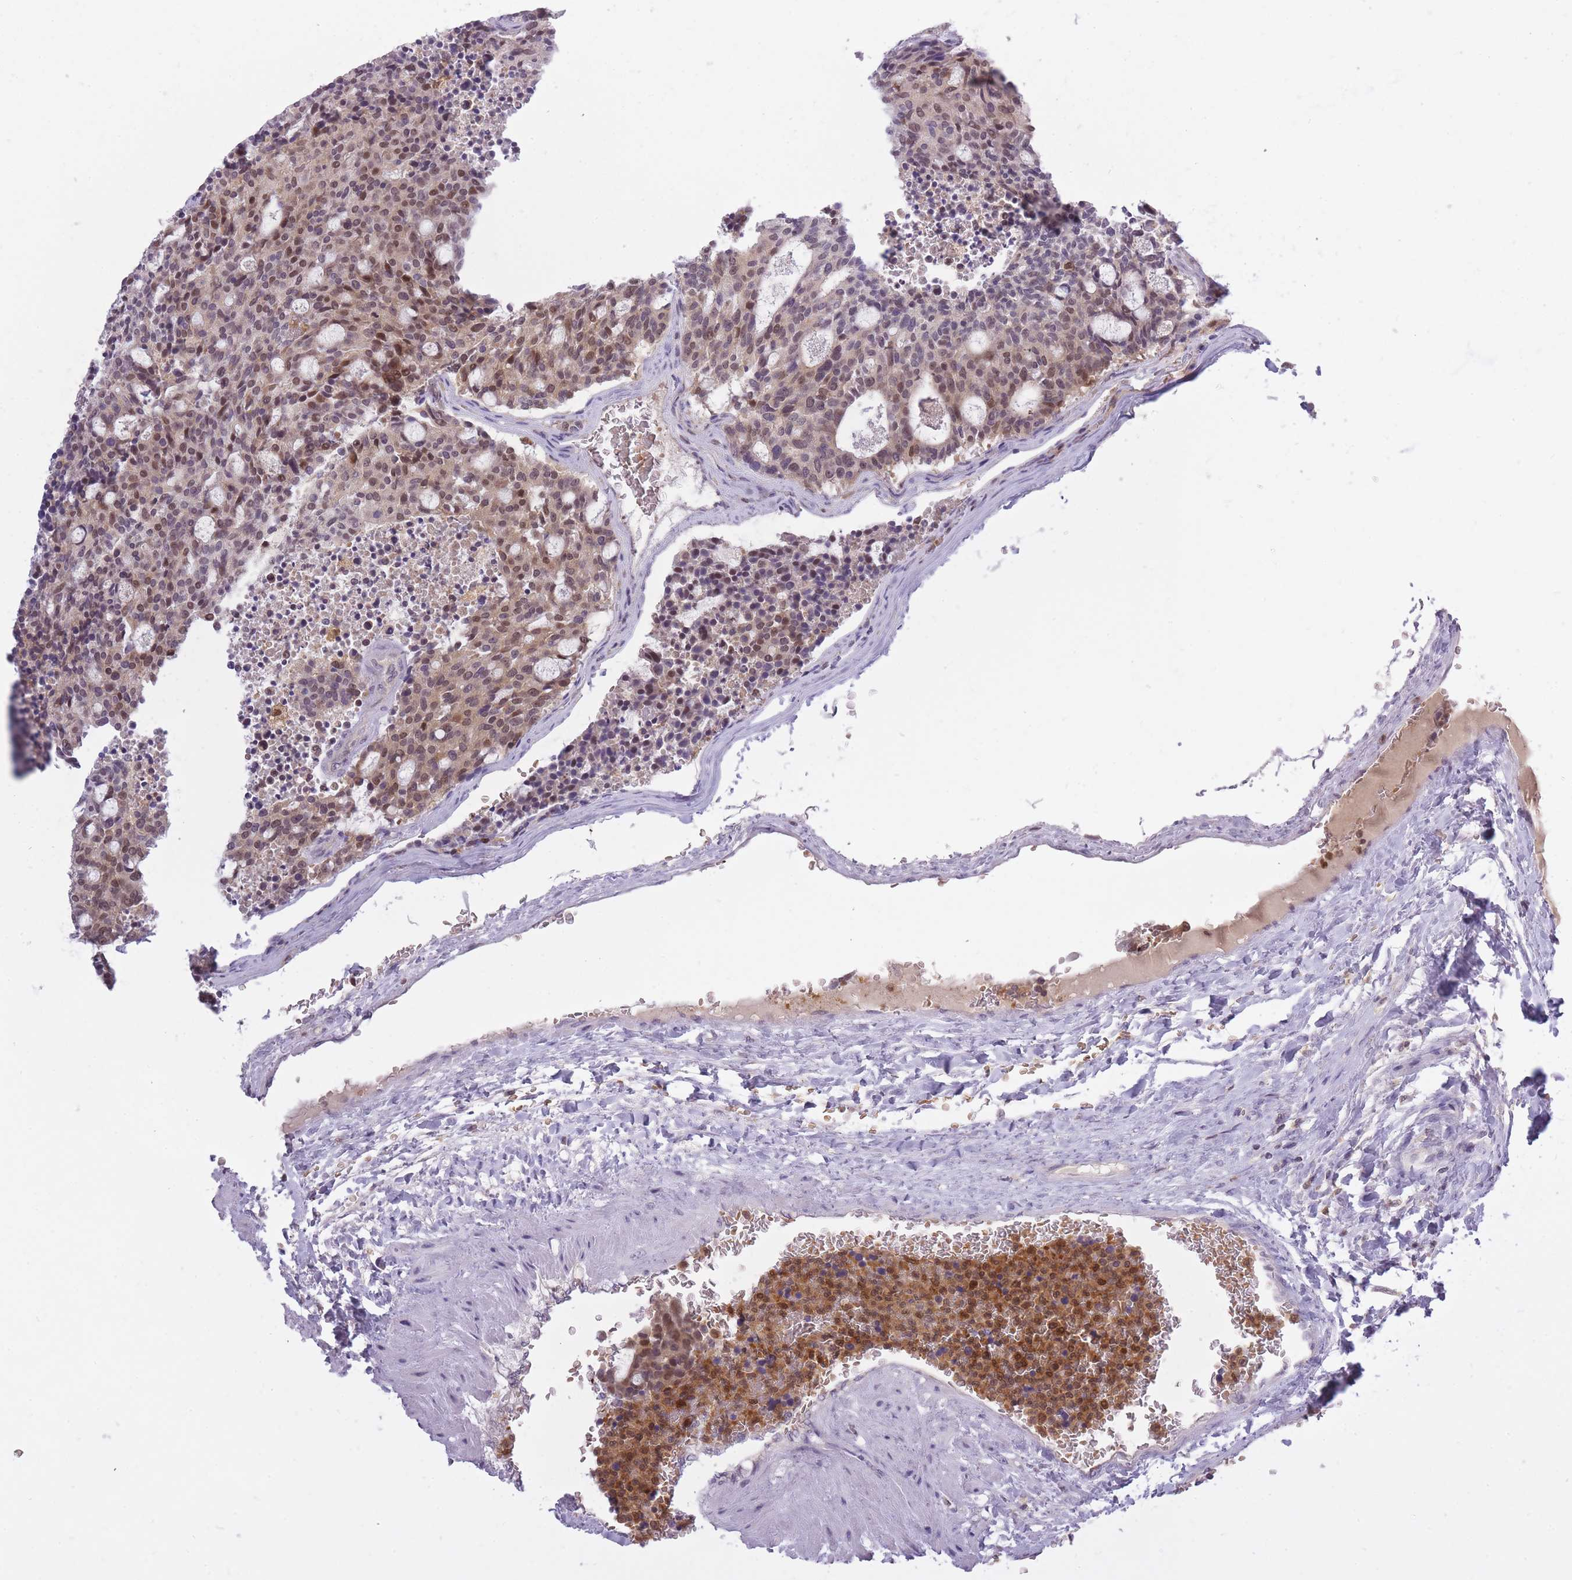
{"staining": {"intensity": "weak", "quantity": ">75%", "location": "cytoplasmic/membranous,nuclear"}, "tissue": "carcinoid", "cell_type": "Tumor cells", "image_type": "cancer", "snomed": [{"axis": "morphology", "description": "Carcinoid, malignant, NOS"}, {"axis": "topography", "description": "Pancreas"}], "caption": "Immunohistochemistry staining of carcinoid, which displays low levels of weak cytoplasmic/membranous and nuclear expression in approximately >75% of tumor cells indicating weak cytoplasmic/membranous and nuclear protein positivity. The staining was performed using DAB (brown) for protein detection and nuclei were counterstained in hematoxylin (blue).", "gene": "CXorf38", "patient": {"sex": "female", "age": 54}}